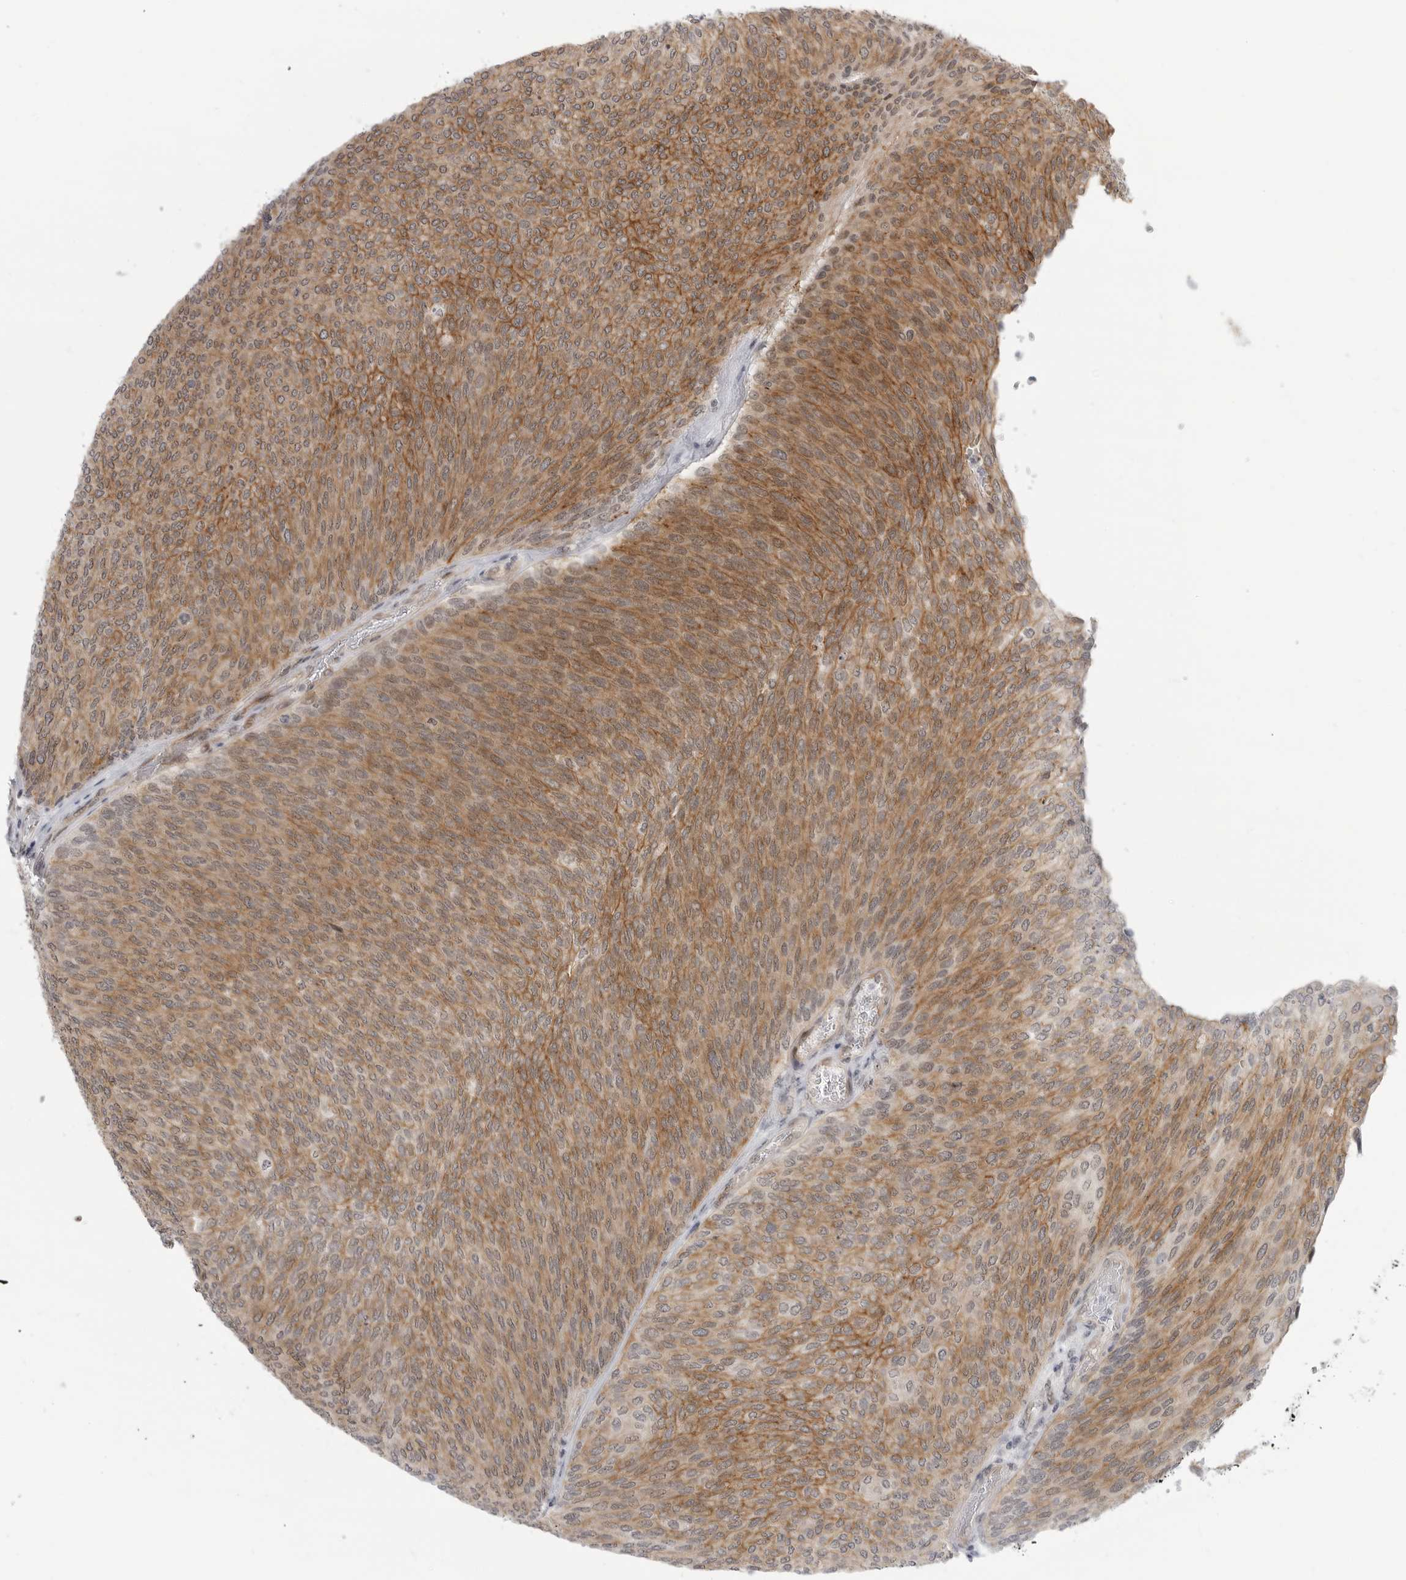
{"staining": {"intensity": "moderate", "quantity": ">75%", "location": "cytoplasmic/membranous"}, "tissue": "urothelial cancer", "cell_type": "Tumor cells", "image_type": "cancer", "snomed": [{"axis": "morphology", "description": "Urothelial carcinoma, Low grade"}, {"axis": "topography", "description": "Urinary bladder"}], "caption": "This is an image of immunohistochemistry (IHC) staining of urothelial carcinoma (low-grade), which shows moderate staining in the cytoplasmic/membranous of tumor cells.", "gene": "CEP295NL", "patient": {"sex": "female", "age": 79}}